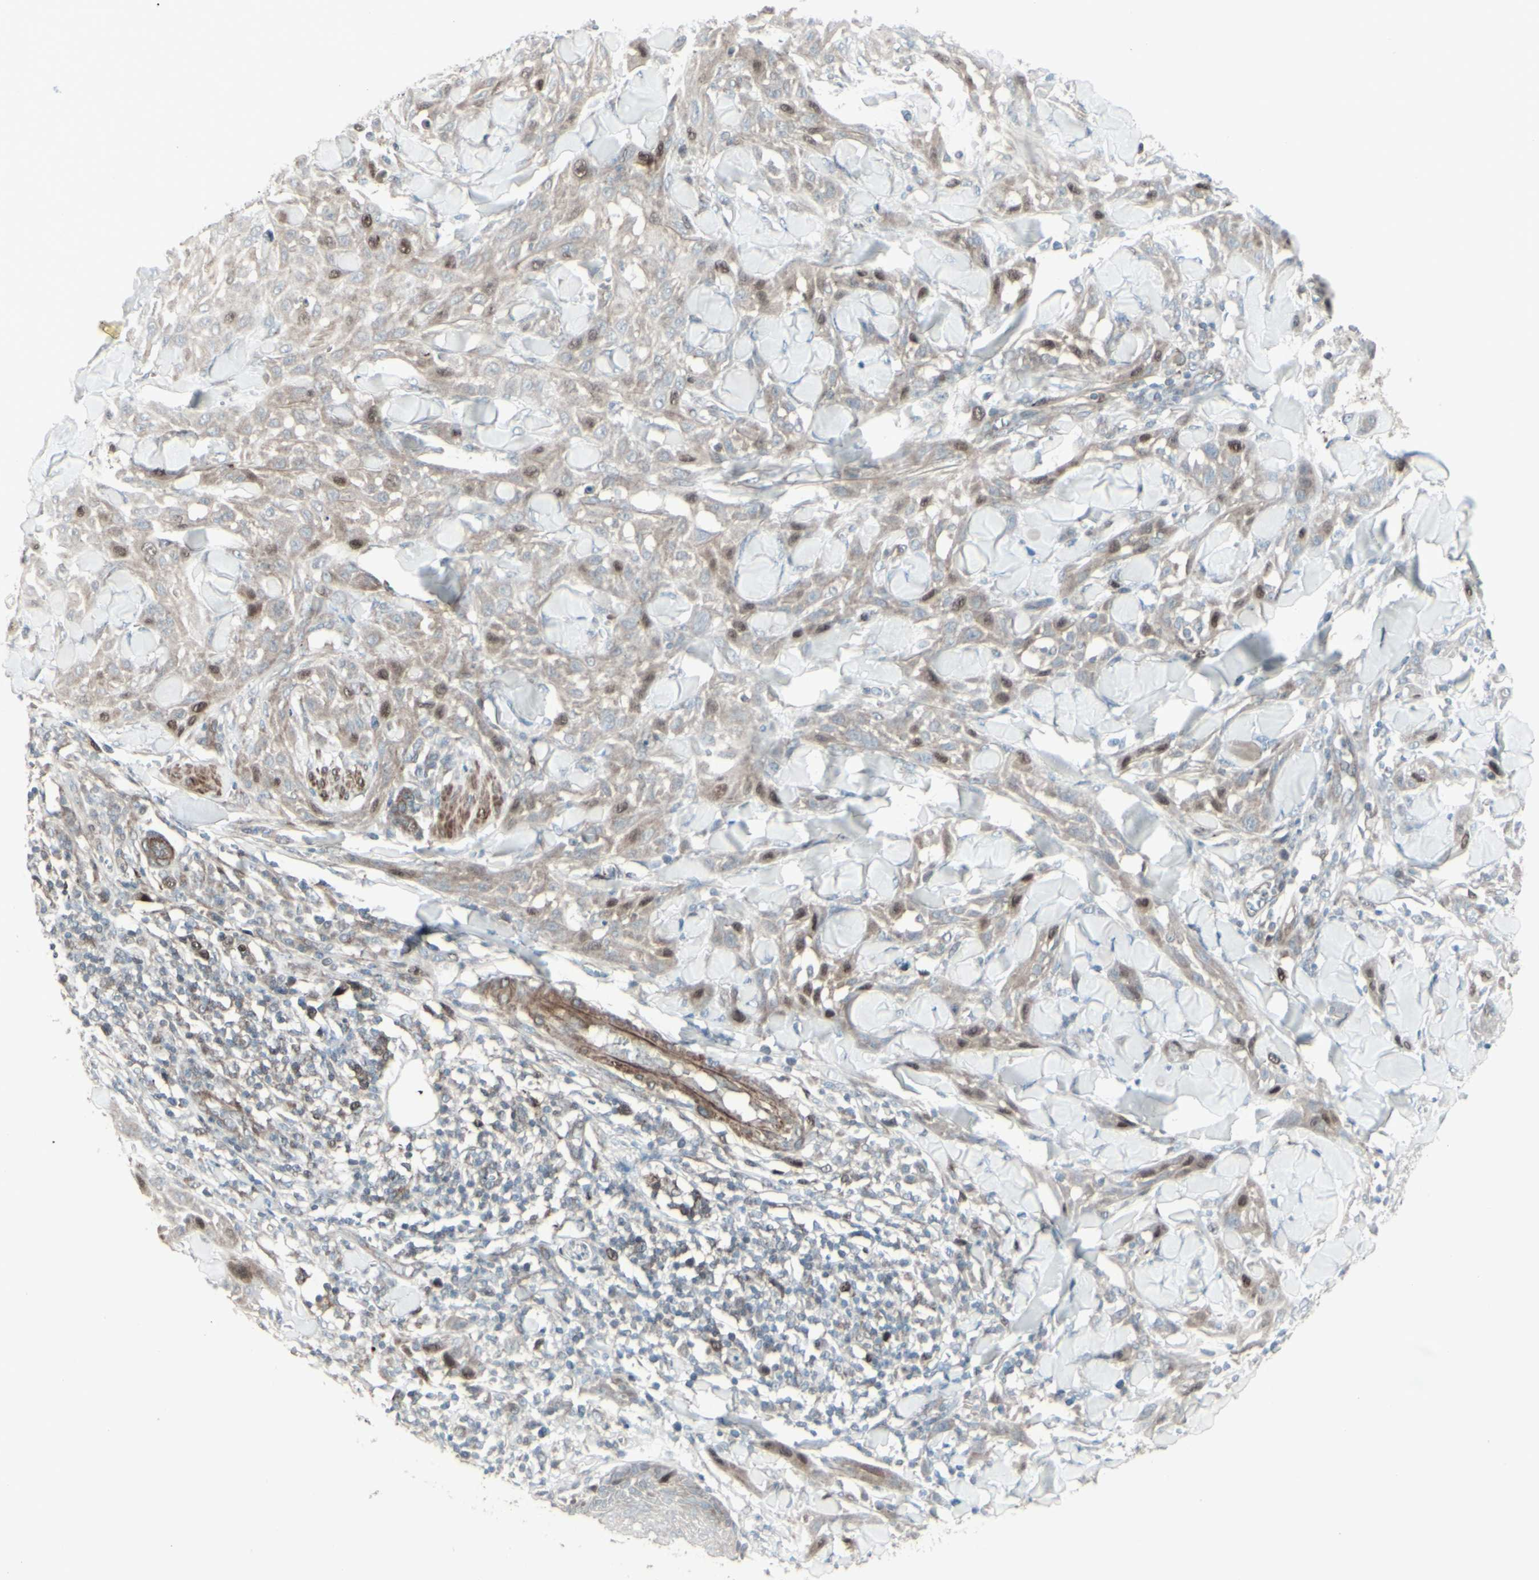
{"staining": {"intensity": "moderate", "quantity": ">75%", "location": "cytoplasmic/membranous,nuclear"}, "tissue": "skin cancer", "cell_type": "Tumor cells", "image_type": "cancer", "snomed": [{"axis": "morphology", "description": "Squamous cell carcinoma, NOS"}, {"axis": "topography", "description": "Skin"}], "caption": "A high-resolution photomicrograph shows immunohistochemistry (IHC) staining of skin squamous cell carcinoma, which demonstrates moderate cytoplasmic/membranous and nuclear staining in approximately >75% of tumor cells. The protein is shown in brown color, while the nuclei are stained blue.", "gene": "GMNN", "patient": {"sex": "male", "age": 24}}